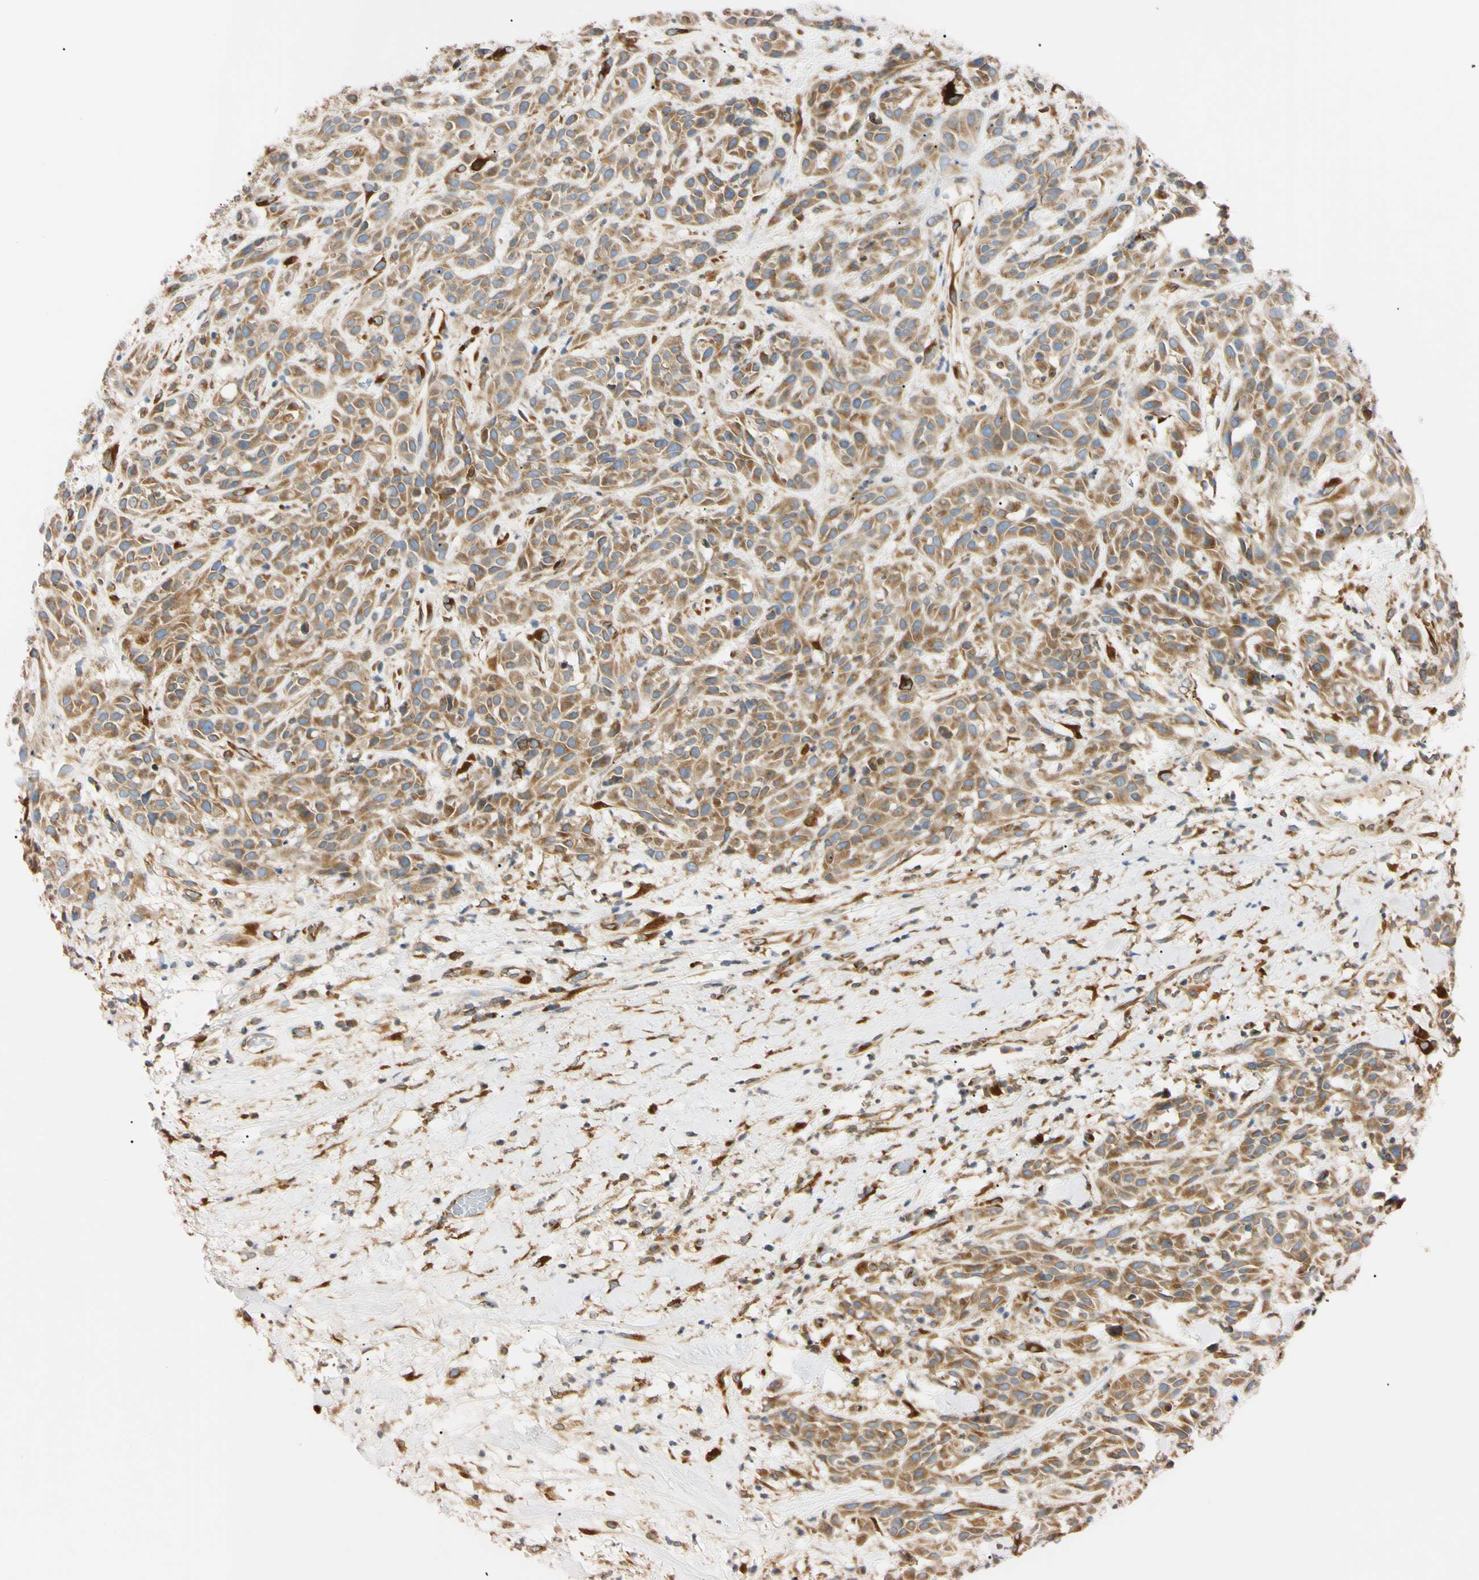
{"staining": {"intensity": "moderate", "quantity": ">75%", "location": "cytoplasmic/membranous"}, "tissue": "head and neck cancer", "cell_type": "Tumor cells", "image_type": "cancer", "snomed": [{"axis": "morphology", "description": "Normal tissue, NOS"}, {"axis": "morphology", "description": "Squamous cell carcinoma, NOS"}, {"axis": "topography", "description": "Cartilage tissue"}, {"axis": "topography", "description": "Head-Neck"}], "caption": "Squamous cell carcinoma (head and neck) tissue demonstrates moderate cytoplasmic/membranous staining in approximately >75% of tumor cells, visualized by immunohistochemistry. (Brightfield microscopy of DAB IHC at high magnification).", "gene": "IER3IP1", "patient": {"sex": "male", "age": 62}}